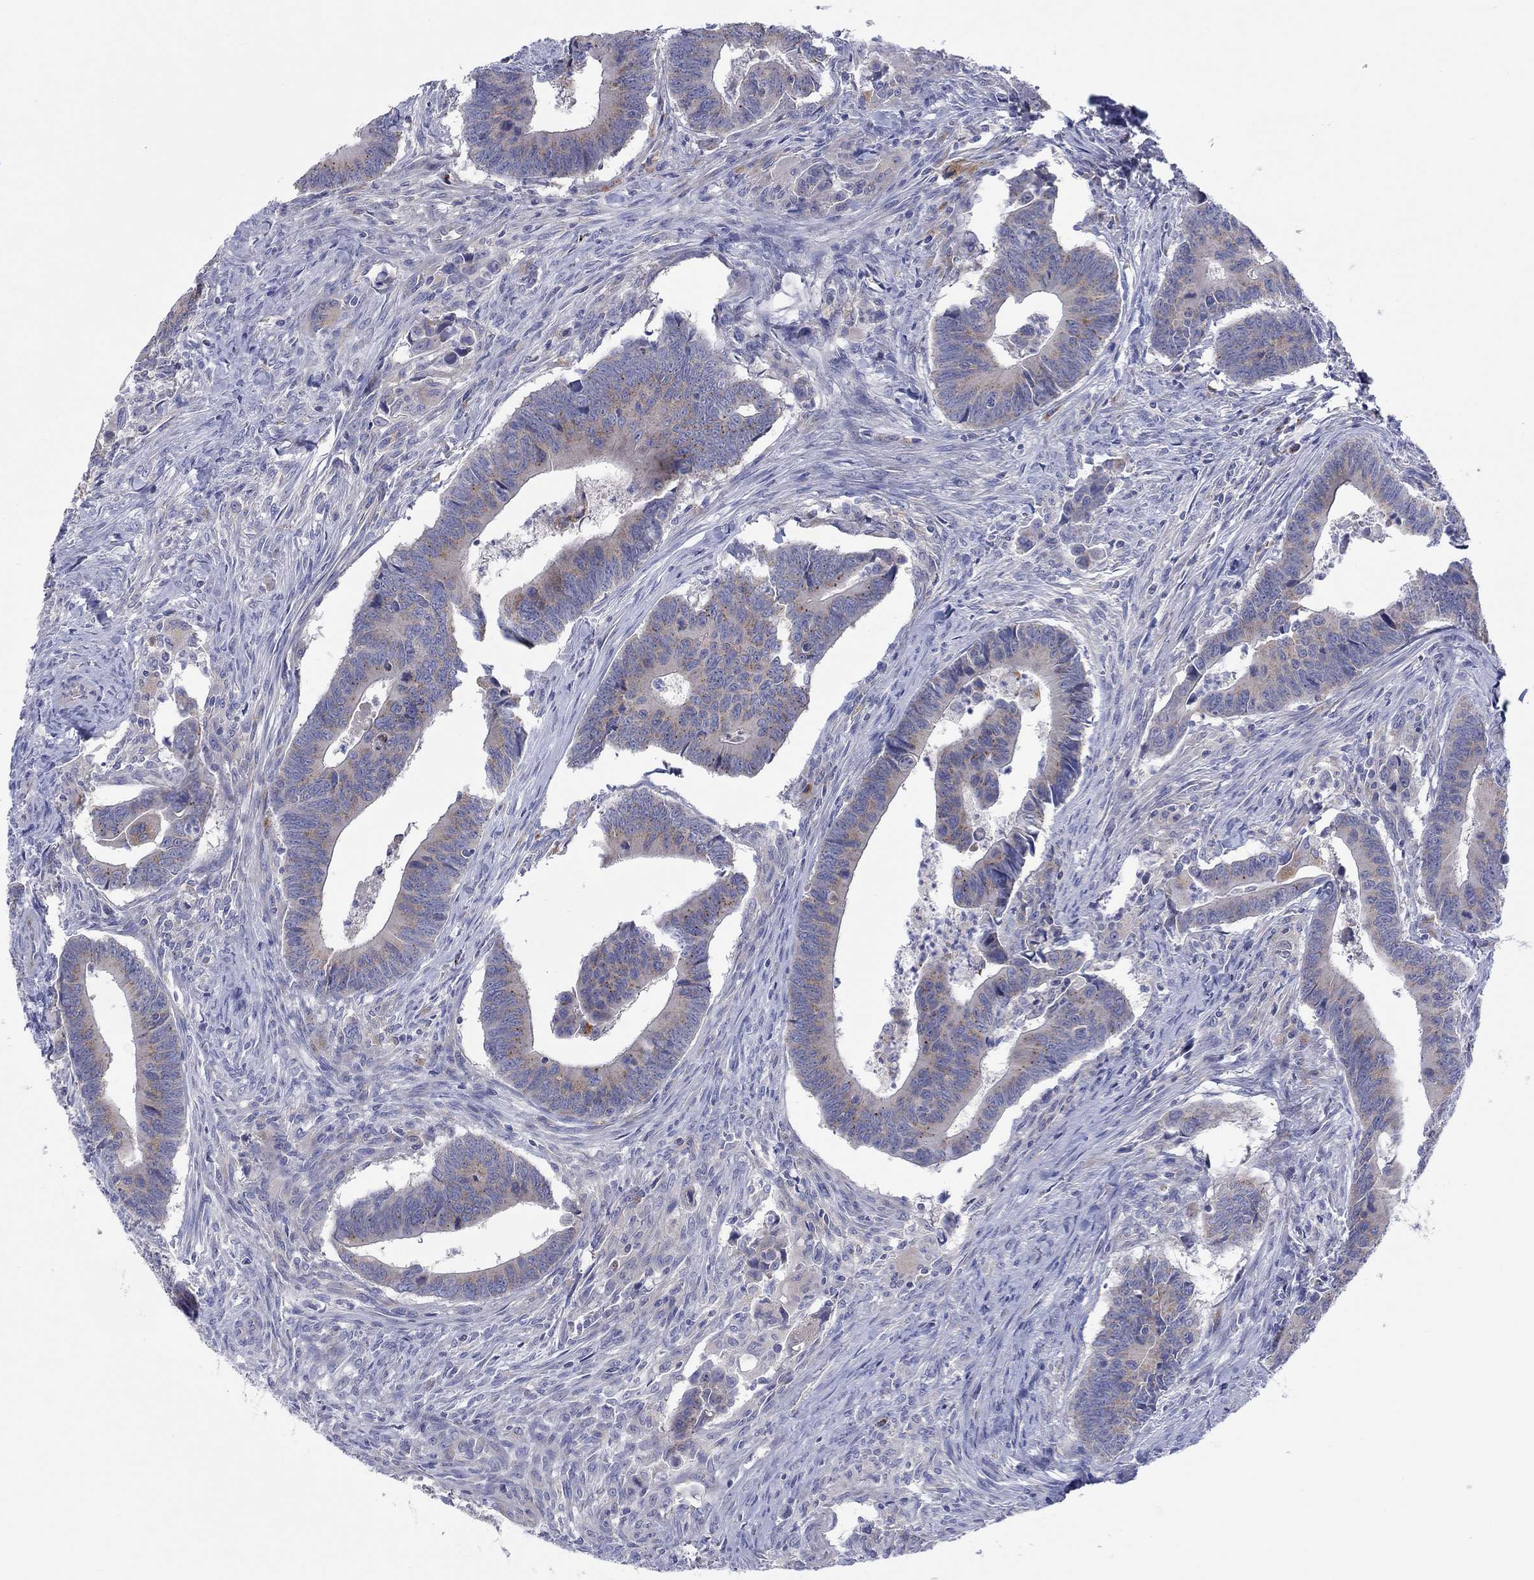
{"staining": {"intensity": "weak", "quantity": "<25%", "location": "cytoplasmic/membranous"}, "tissue": "colorectal cancer", "cell_type": "Tumor cells", "image_type": "cancer", "snomed": [{"axis": "morphology", "description": "Adenocarcinoma, NOS"}, {"axis": "topography", "description": "Rectum"}], "caption": "Colorectal cancer (adenocarcinoma) stained for a protein using IHC shows no staining tumor cells.", "gene": "BCO2", "patient": {"sex": "male", "age": 67}}